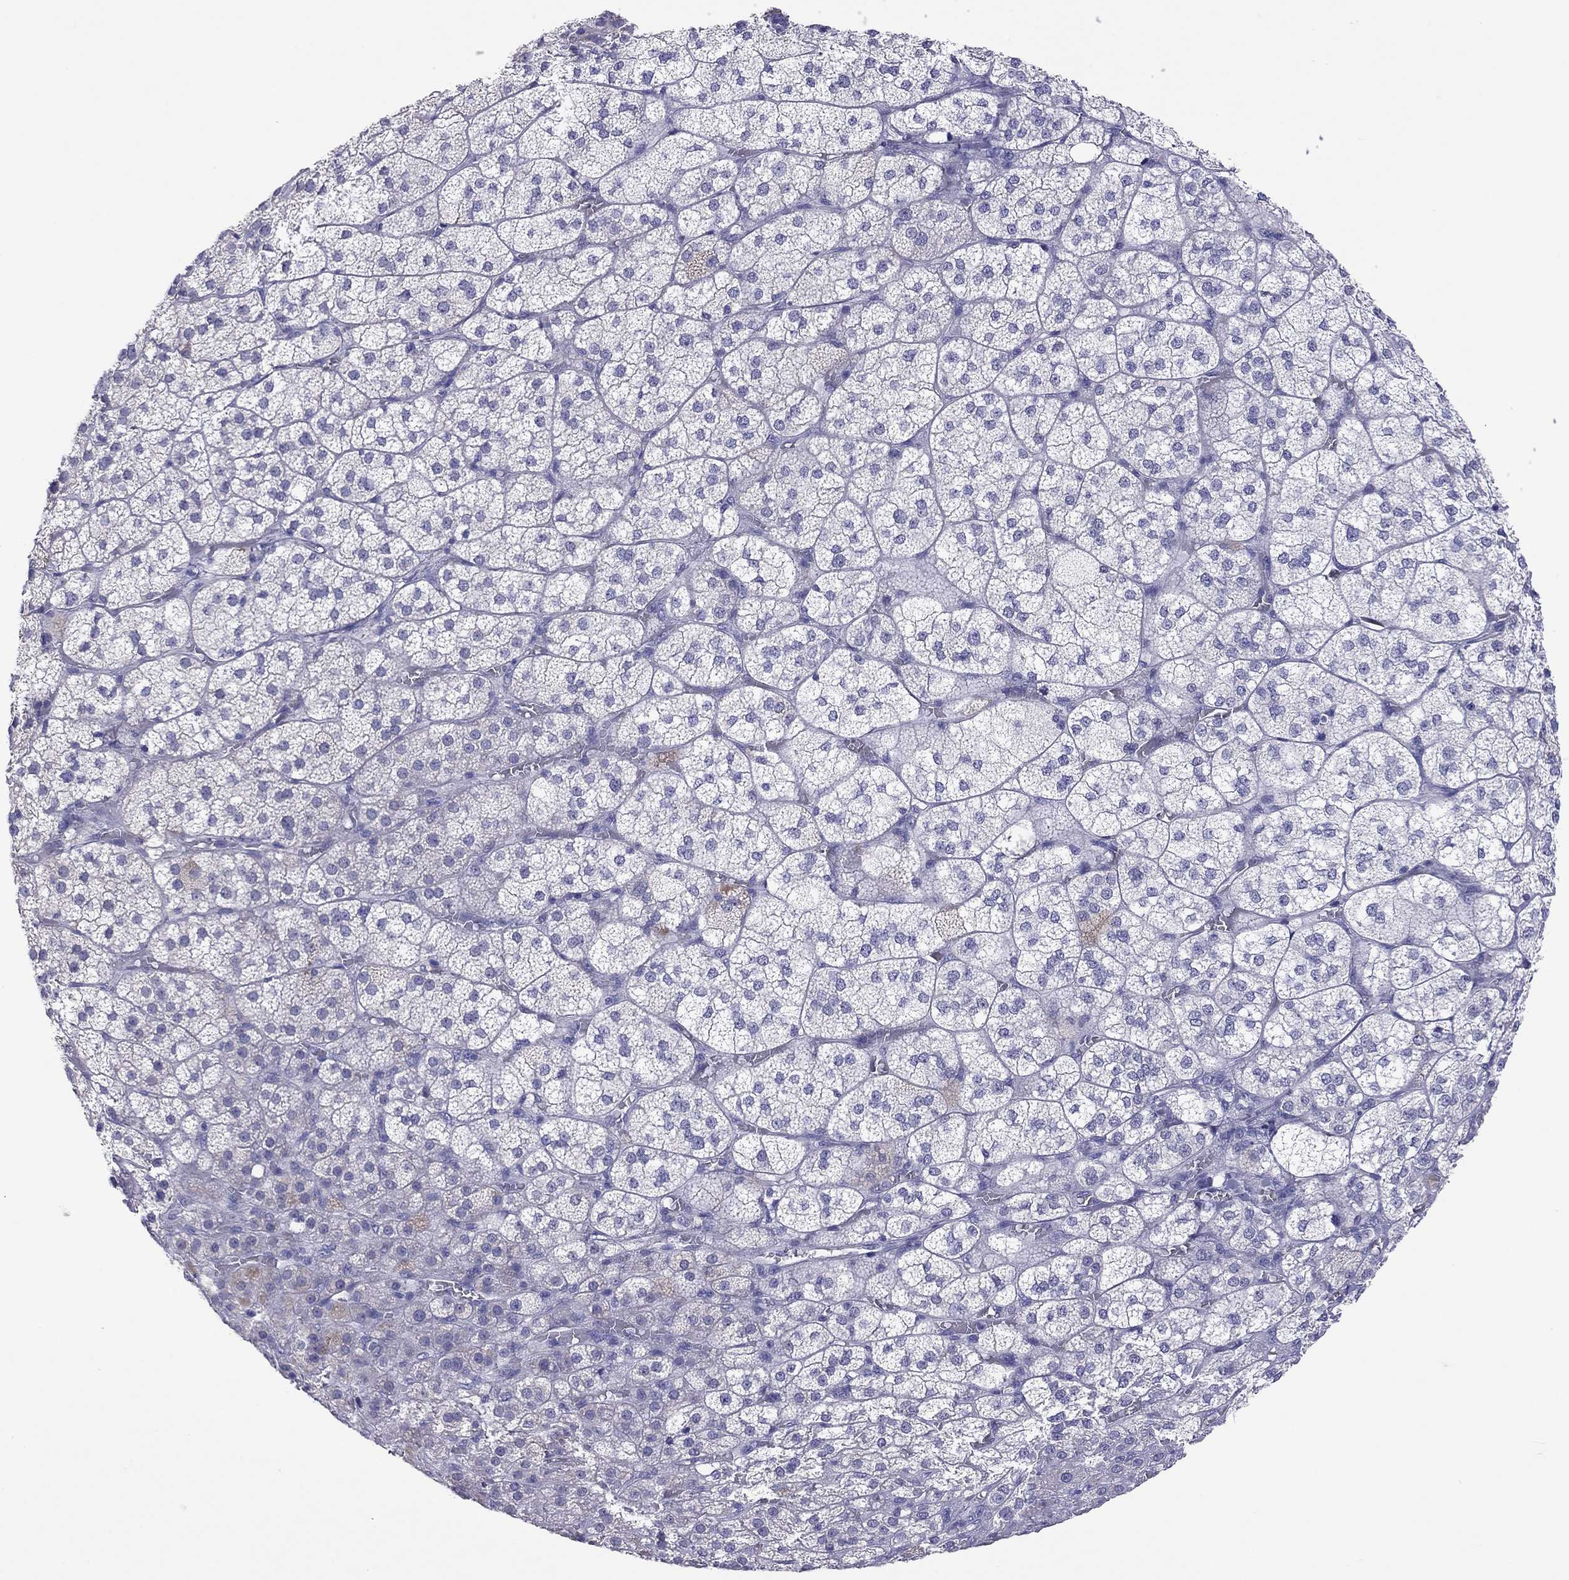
{"staining": {"intensity": "negative", "quantity": "none", "location": "none"}, "tissue": "adrenal gland", "cell_type": "Glandular cells", "image_type": "normal", "snomed": [{"axis": "morphology", "description": "Normal tissue, NOS"}, {"axis": "topography", "description": "Adrenal gland"}], "caption": "This is an immunohistochemistry (IHC) image of unremarkable human adrenal gland. There is no staining in glandular cells.", "gene": "COL9A1", "patient": {"sex": "female", "age": 60}}